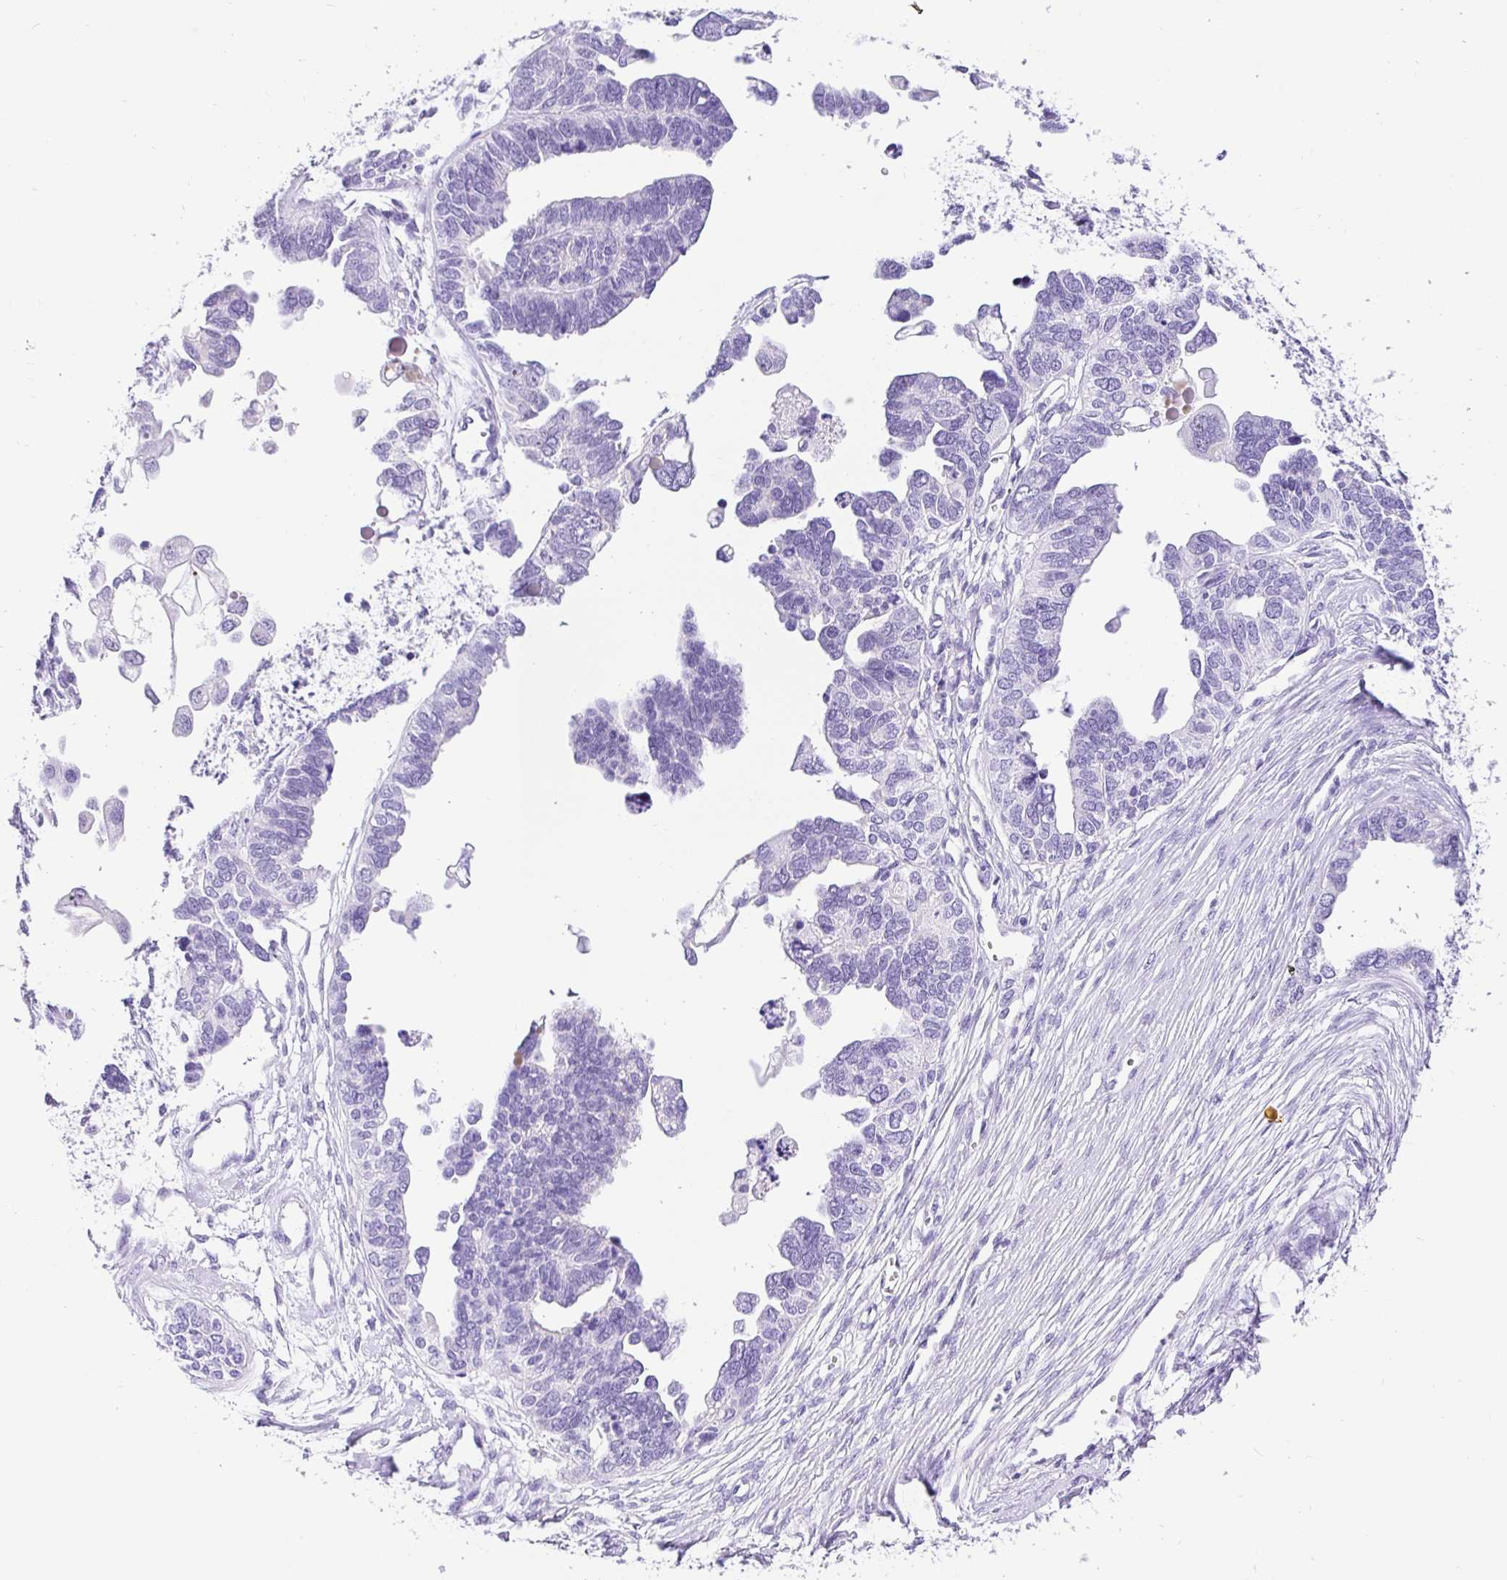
{"staining": {"intensity": "negative", "quantity": "none", "location": "none"}, "tissue": "ovarian cancer", "cell_type": "Tumor cells", "image_type": "cancer", "snomed": [{"axis": "morphology", "description": "Cystadenocarcinoma, serous, NOS"}, {"axis": "topography", "description": "Ovary"}], "caption": "Tumor cells are negative for protein expression in human ovarian cancer.", "gene": "PRAMEF19", "patient": {"sex": "female", "age": 51}}